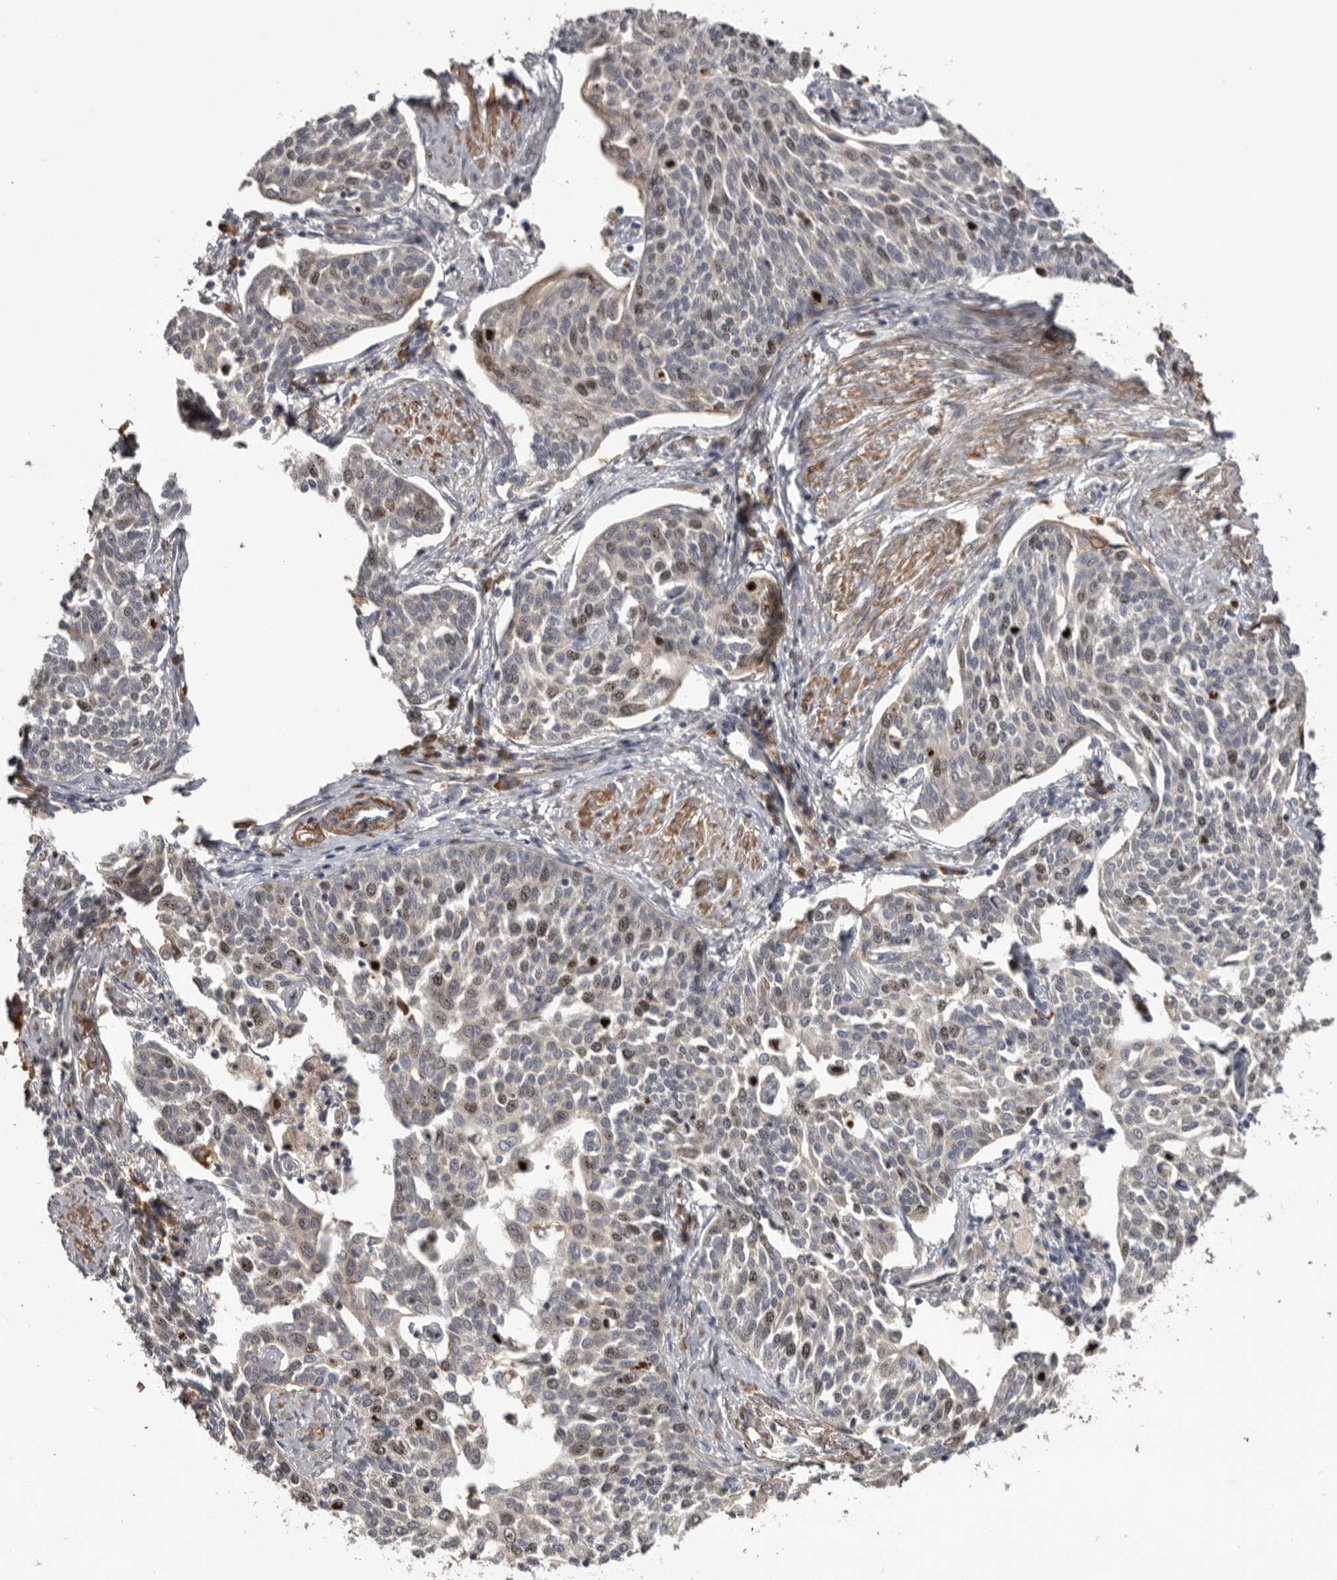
{"staining": {"intensity": "moderate", "quantity": "<25%", "location": "nuclear"}, "tissue": "cervical cancer", "cell_type": "Tumor cells", "image_type": "cancer", "snomed": [{"axis": "morphology", "description": "Squamous cell carcinoma, NOS"}, {"axis": "topography", "description": "Cervix"}], "caption": "Cervical squamous cell carcinoma tissue exhibits moderate nuclear expression in approximately <25% of tumor cells The protein is stained brown, and the nuclei are stained in blue (DAB IHC with brightfield microscopy, high magnification).", "gene": "CDCA8", "patient": {"sex": "female", "age": 34}}